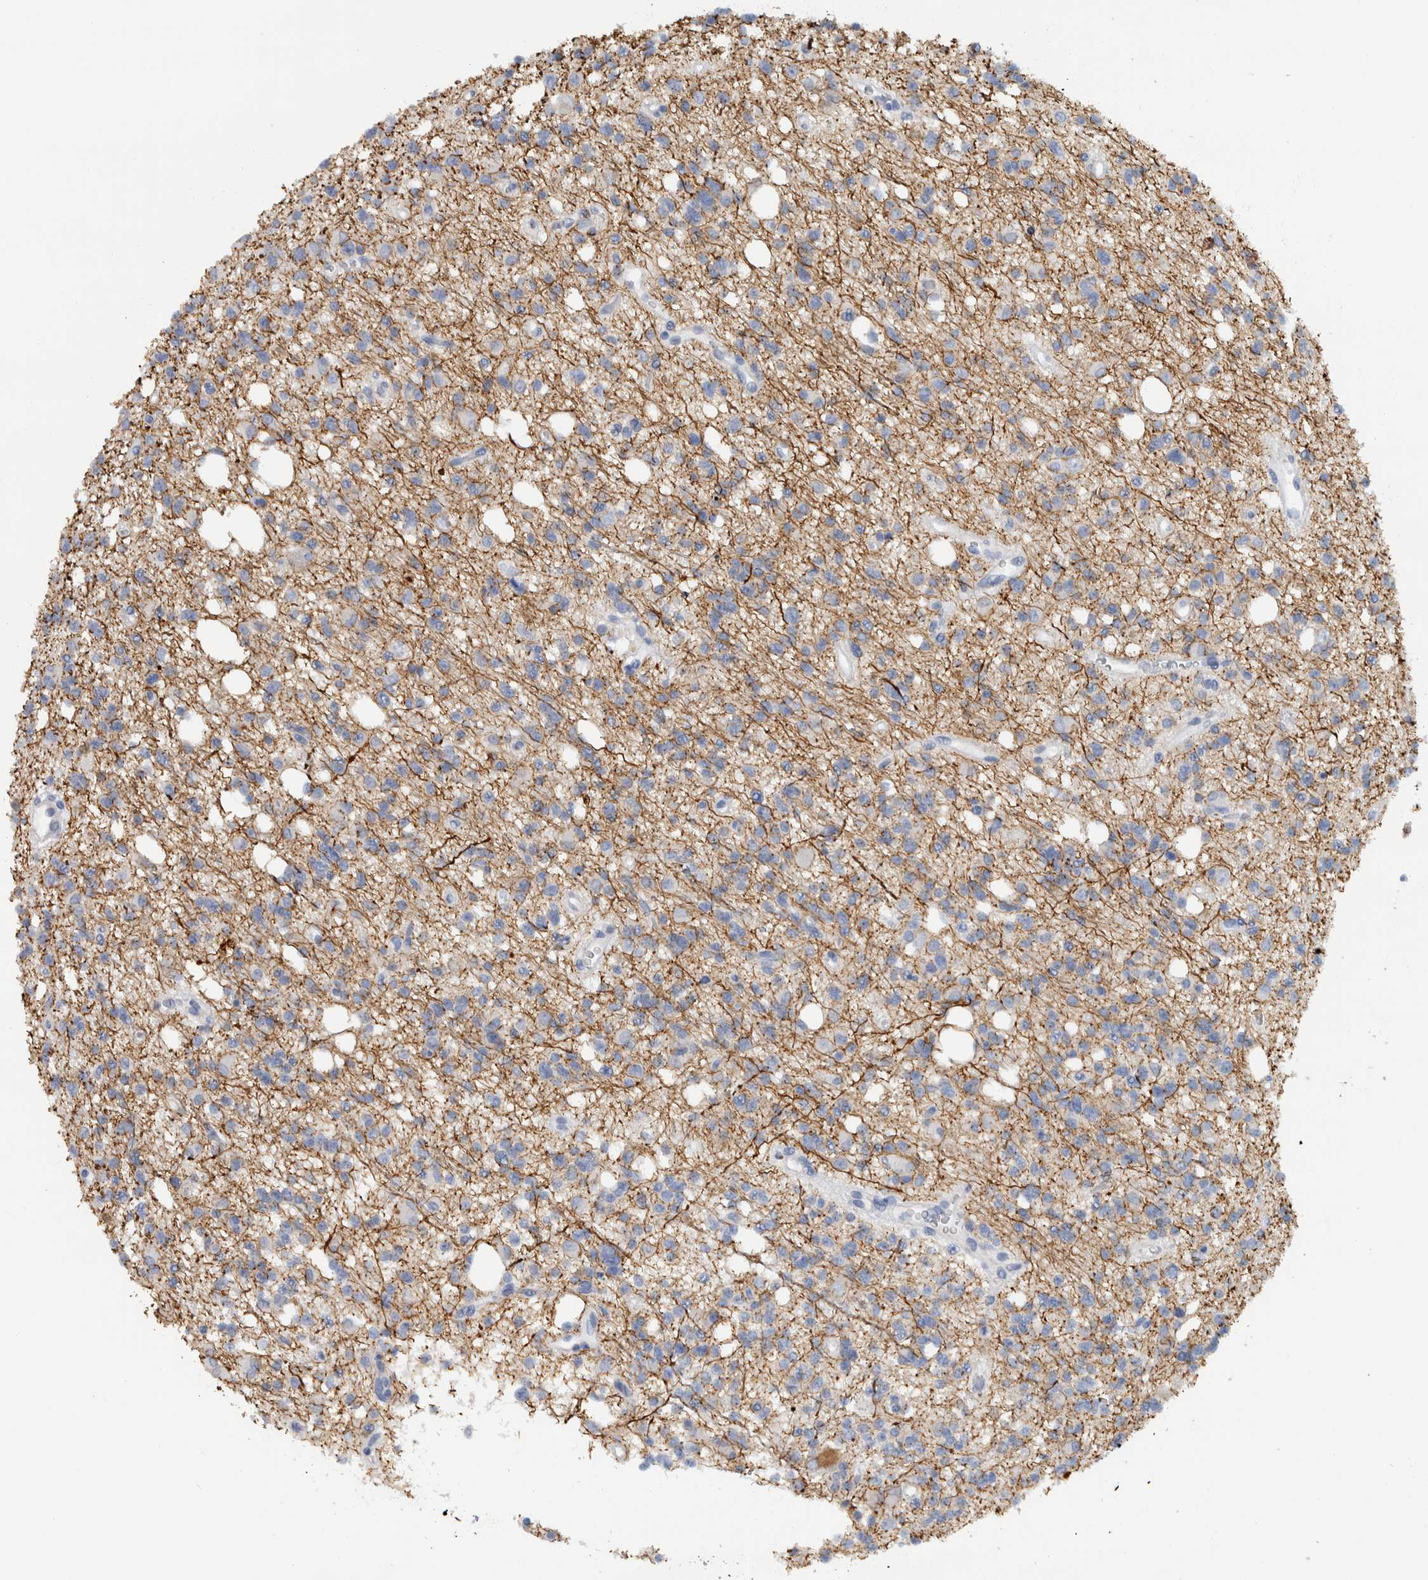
{"staining": {"intensity": "negative", "quantity": "none", "location": "none"}, "tissue": "glioma", "cell_type": "Tumor cells", "image_type": "cancer", "snomed": [{"axis": "morphology", "description": "Glioma, malignant, High grade"}, {"axis": "topography", "description": "Brain"}], "caption": "IHC of human malignant high-grade glioma exhibits no expression in tumor cells. (Brightfield microscopy of DAB (3,3'-diaminobenzidine) immunohistochemistry (IHC) at high magnification).", "gene": "NEFM", "patient": {"sex": "female", "age": 62}}